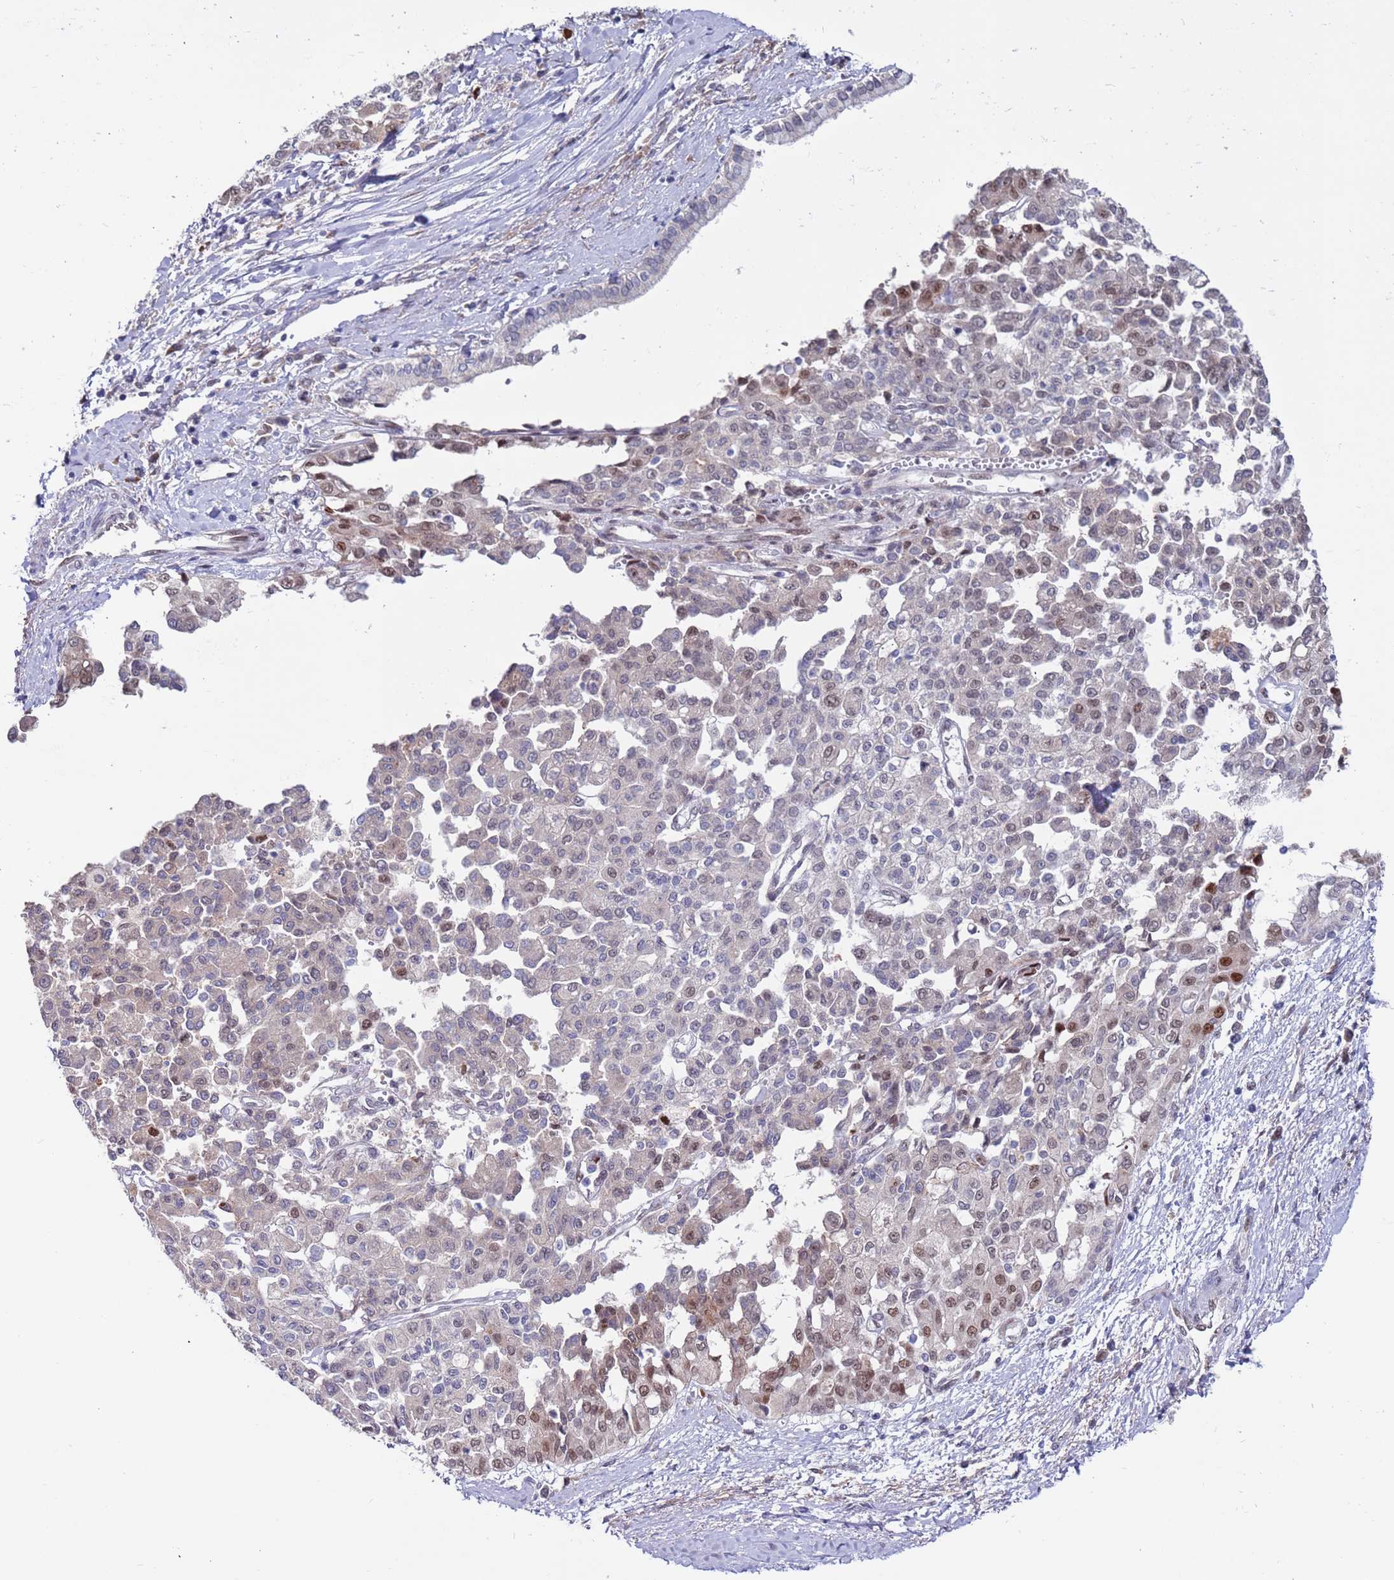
{"staining": {"intensity": "weak", "quantity": "25%-75%", "location": "nuclear"}, "tissue": "liver cancer", "cell_type": "Tumor cells", "image_type": "cancer", "snomed": [{"axis": "morphology", "description": "Cholangiocarcinoma"}, {"axis": "topography", "description": "Liver"}], "caption": "A low amount of weak nuclear positivity is present in approximately 25%-75% of tumor cells in liver cholangiocarcinoma tissue. The protein of interest is shown in brown color, while the nuclei are stained blue.", "gene": "FBXO27", "patient": {"sex": "female", "age": 77}}